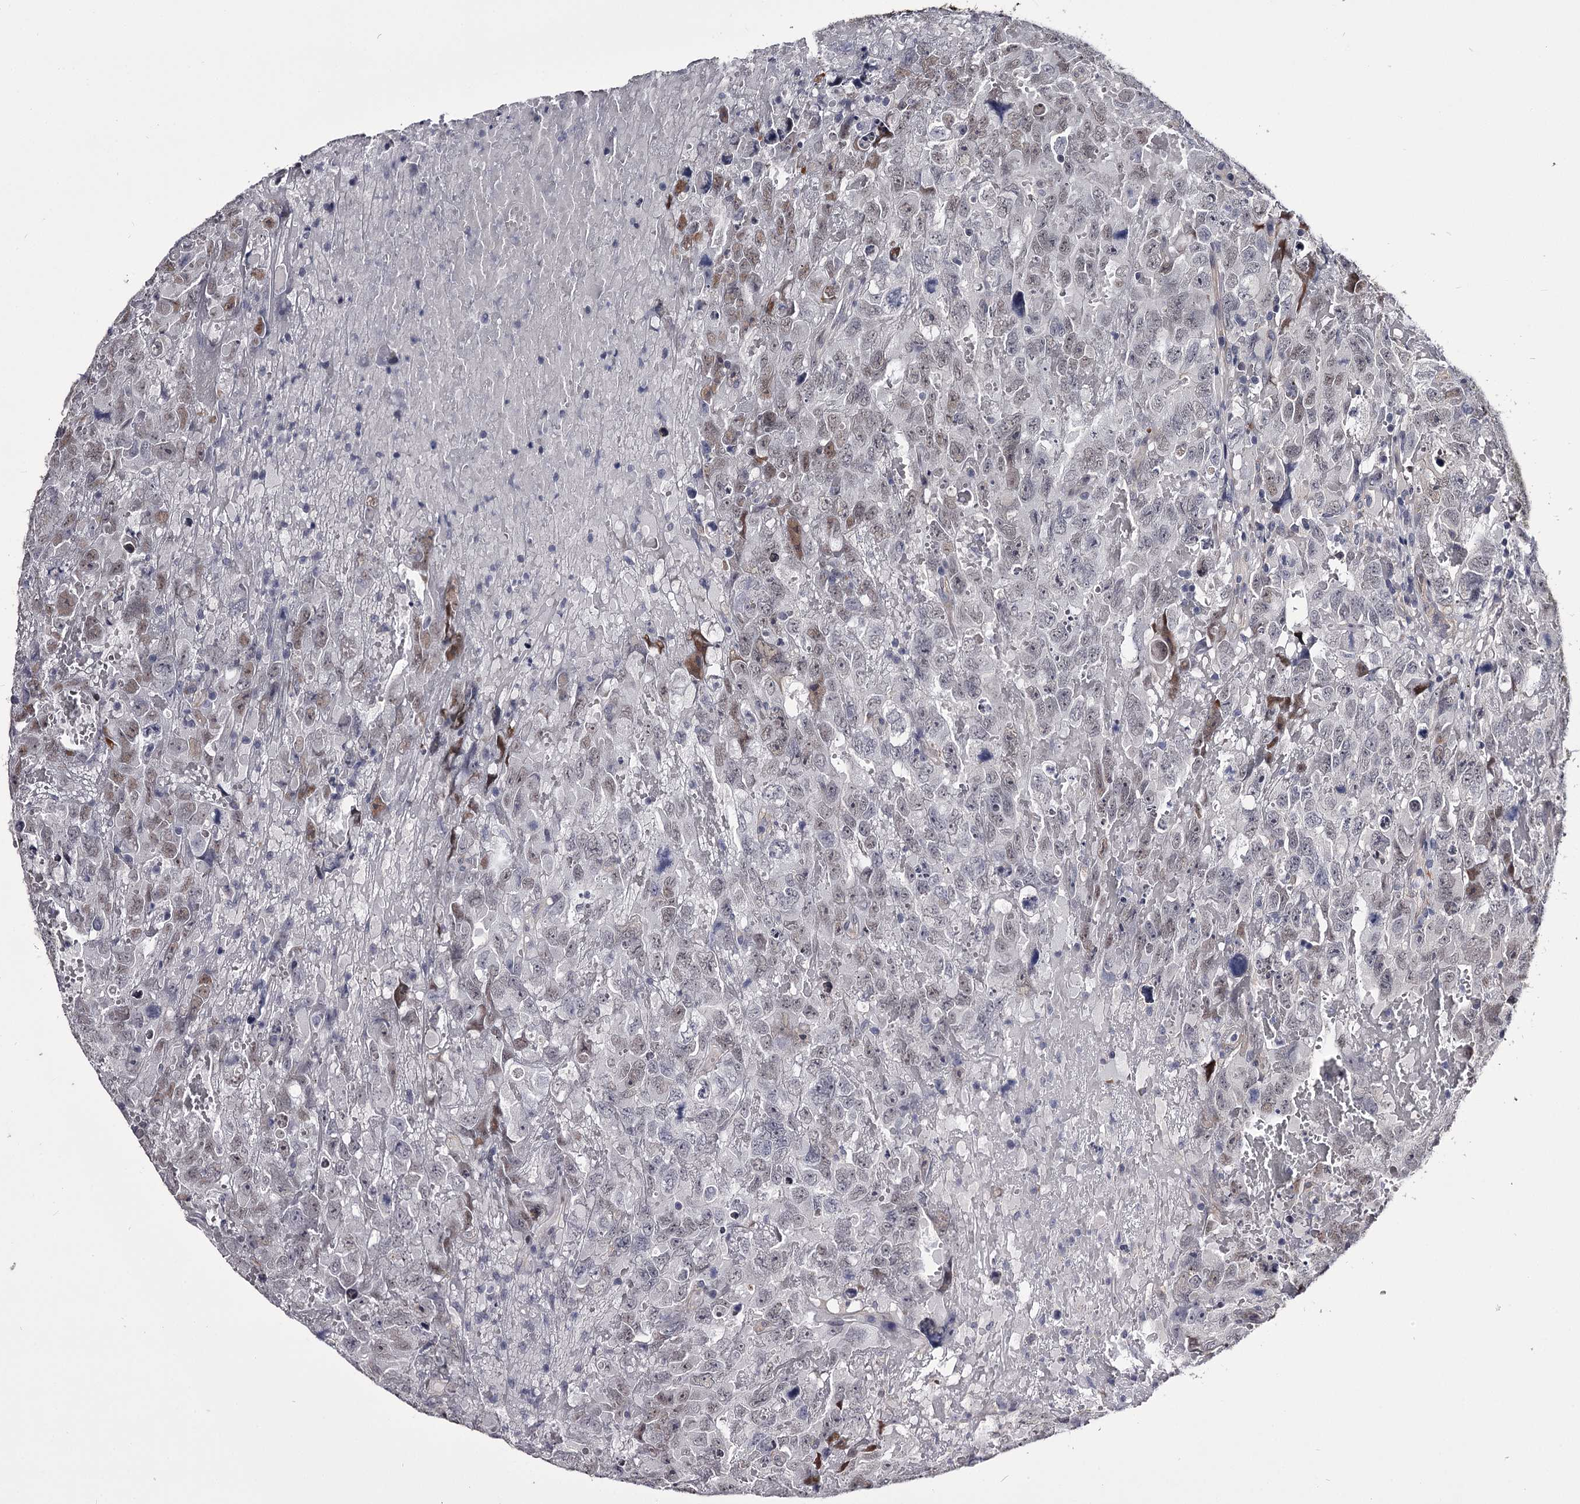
{"staining": {"intensity": "weak", "quantity": "<25%", "location": "nuclear"}, "tissue": "testis cancer", "cell_type": "Tumor cells", "image_type": "cancer", "snomed": [{"axis": "morphology", "description": "Carcinoma, Embryonal, NOS"}, {"axis": "topography", "description": "Testis"}], "caption": "A high-resolution histopathology image shows immunohistochemistry (IHC) staining of testis cancer (embryonal carcinoma), which displays no significant positivity in tumor cells.", "gene": "OVOL2", "patient": {"sex": "male", "age": 45}}